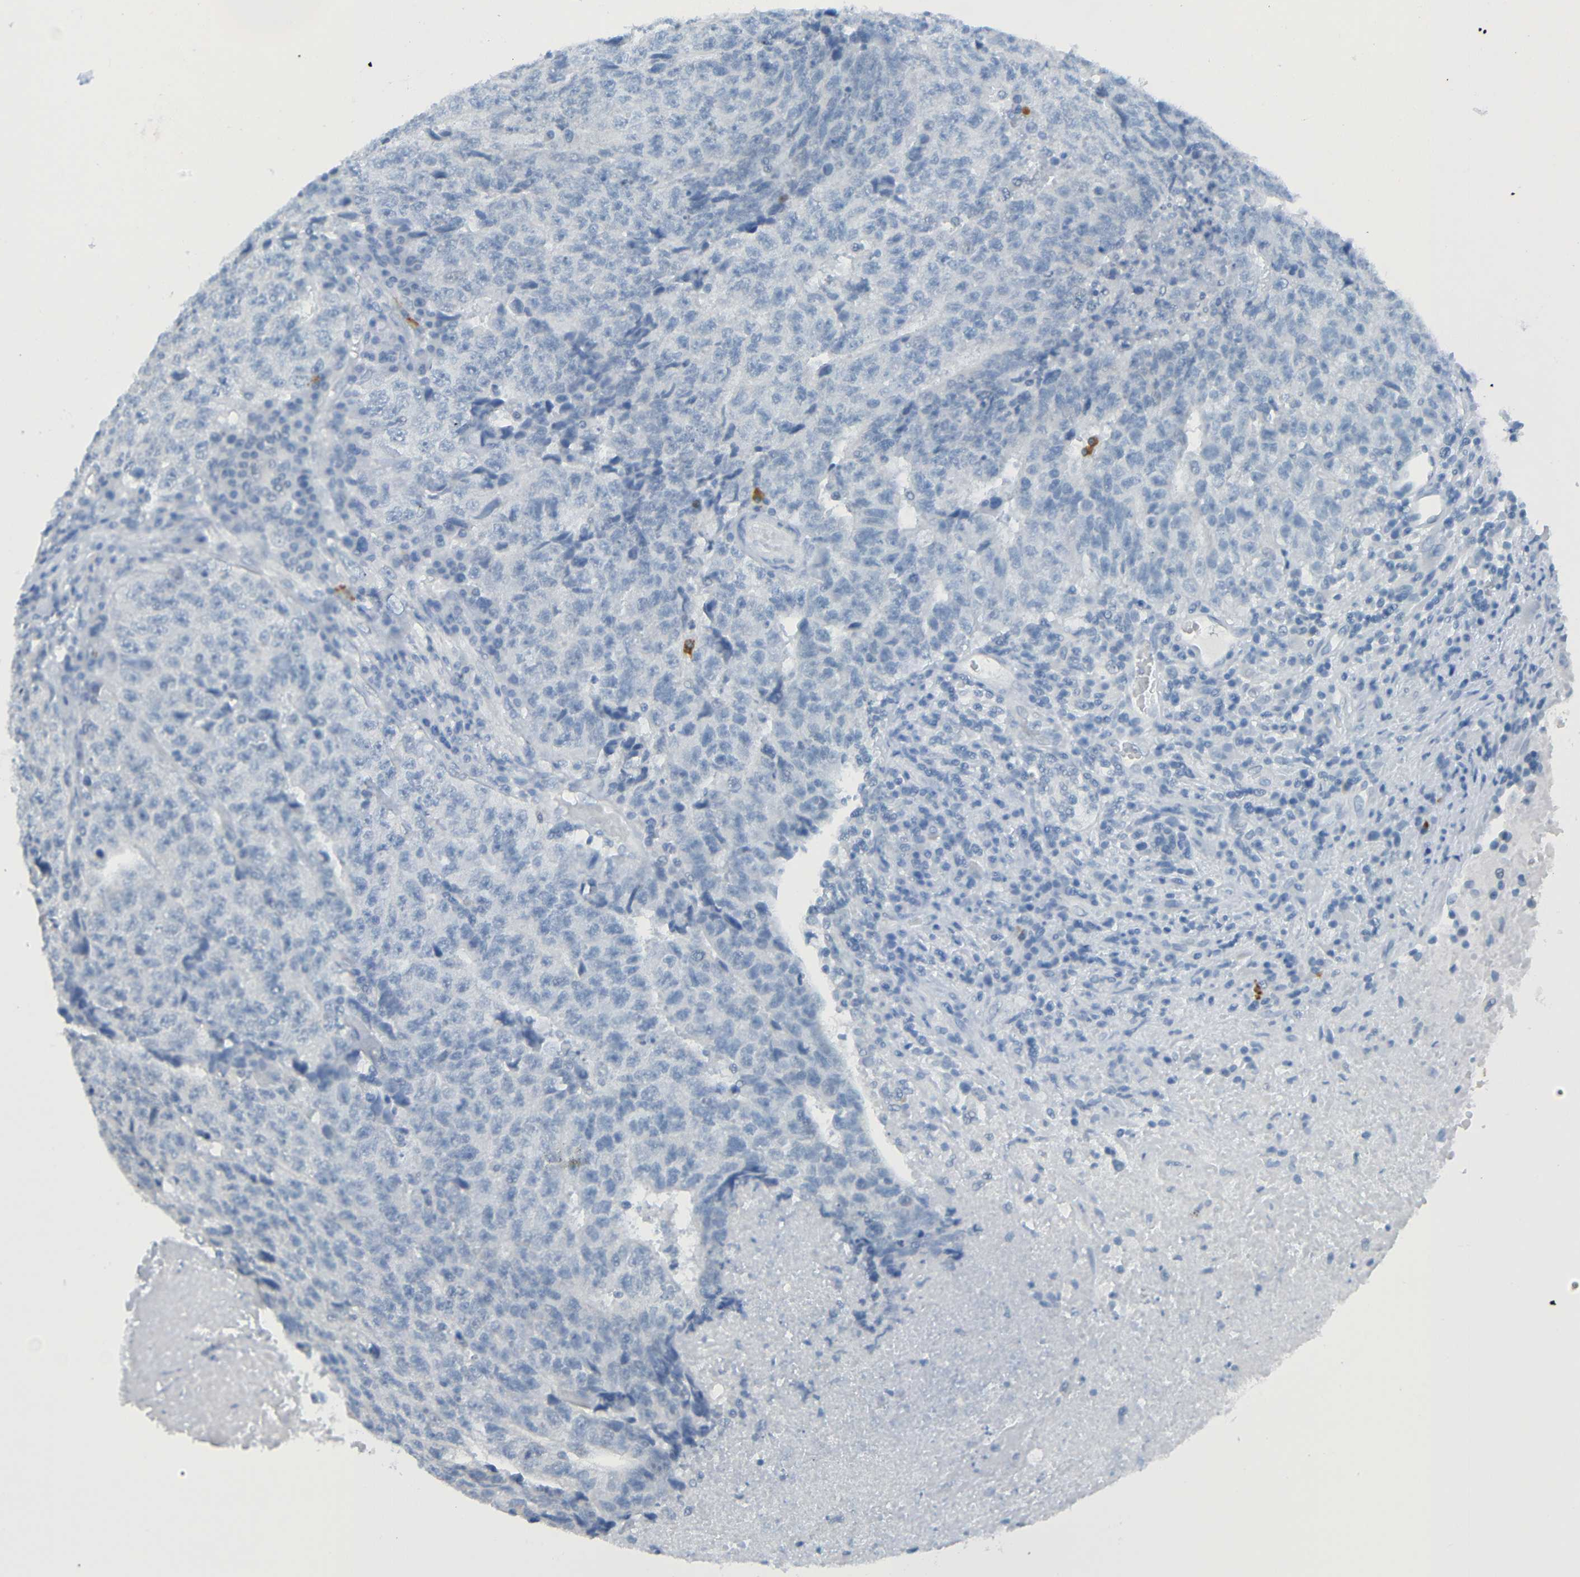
{"staining": {"intensity": "negative", "quantity": "none", "location": "none"}, "tissue": "testis cancer", "cell_type": "Tumor cells", "image_type": "cancer", "snomed": [{"axis": "morphology", "description": "Necrosis, NOS"}, {"axis": "morphology", "description": "Carcinoma, Embryonal, NOS"}, {"axis": "topography", "description": "Testis"}], "caption": "Tumor cells show no significant staining in testis embryonal carcinoma.", "gene": "C3AR1", "patient": {"sex": "male", "age": 19}}